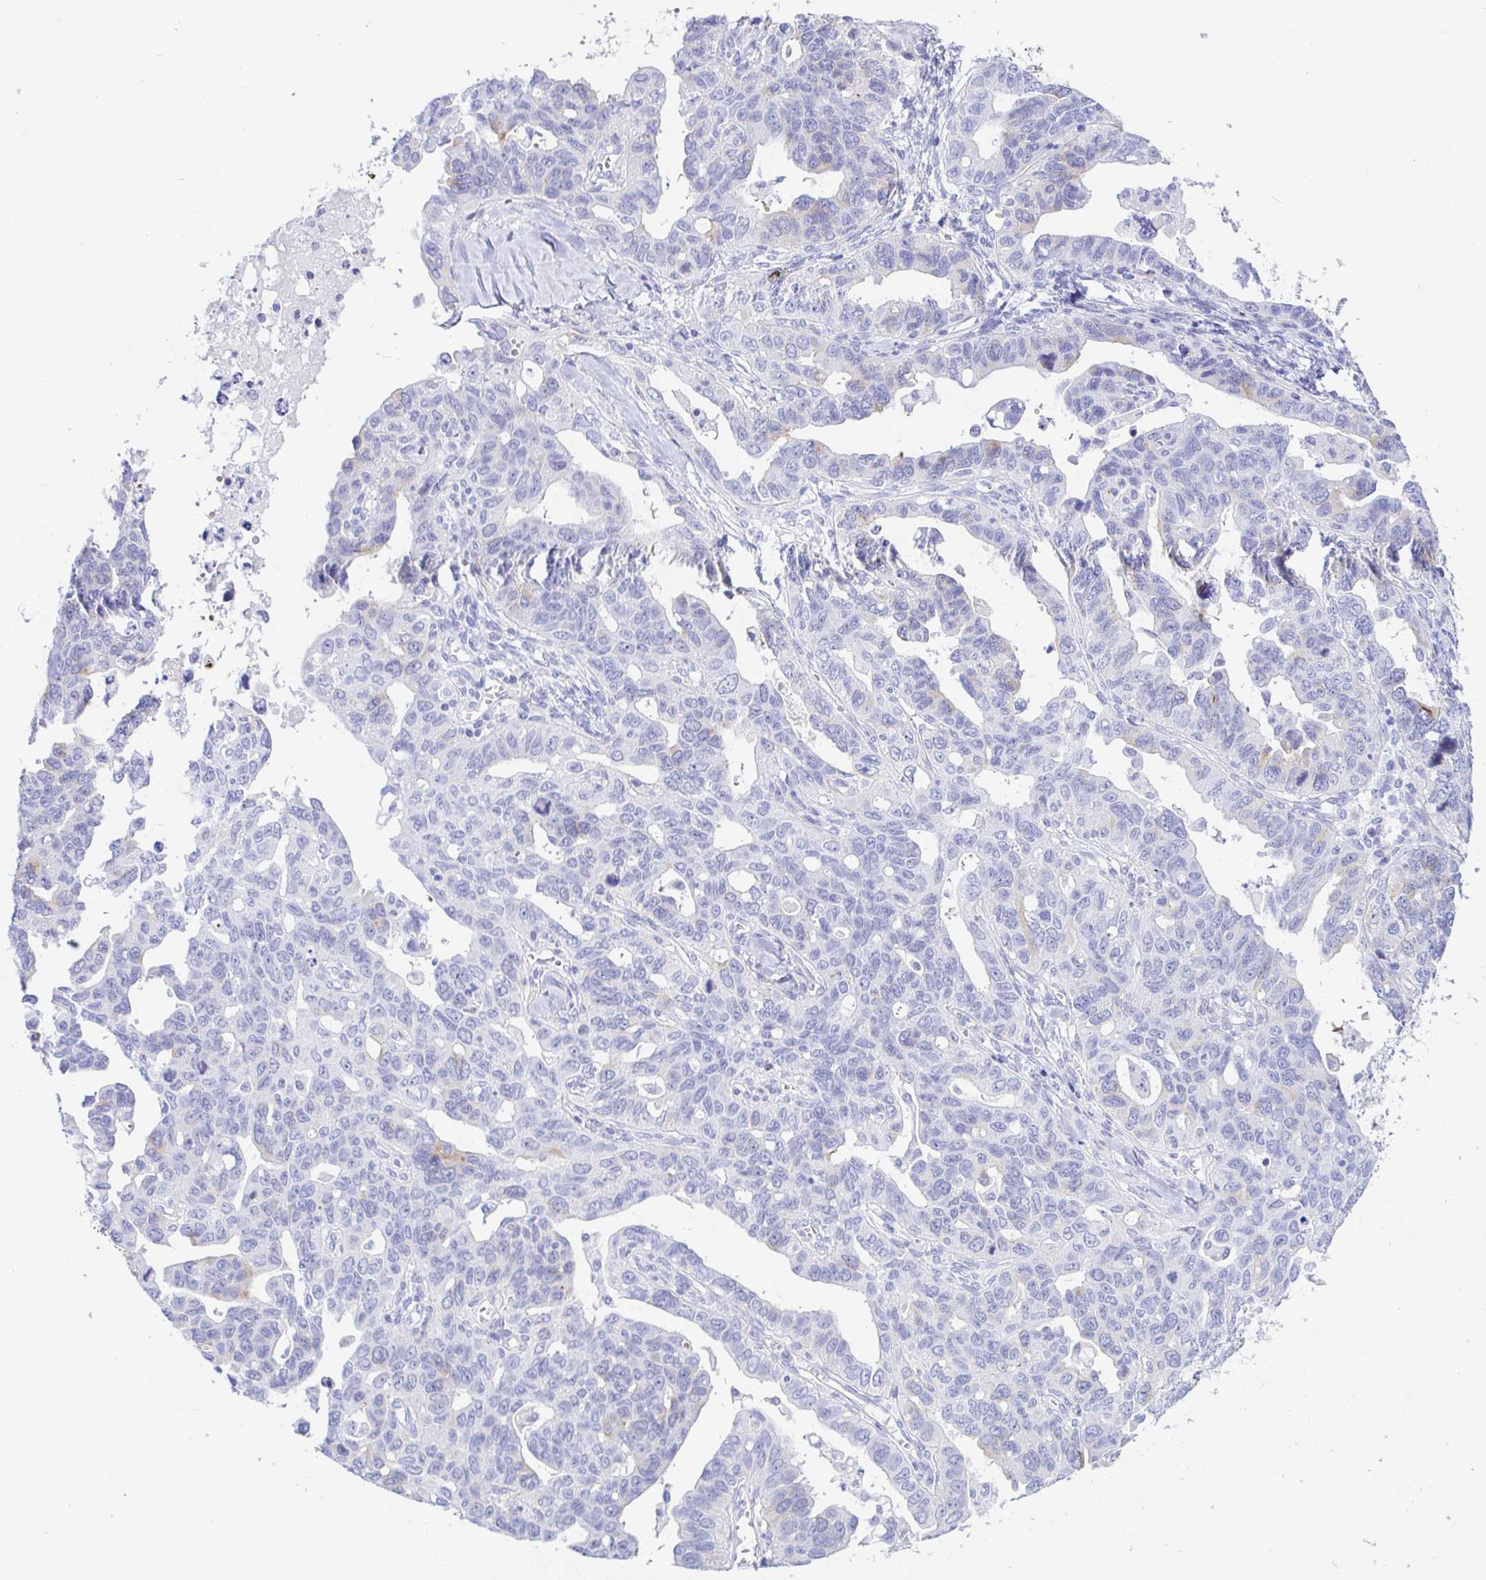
{"staining": {"intensity": "negative", "quantity": "none", "location": "none"}, "tissue": "ovarian cancer", "cell_type": "Tumor cells", "image_type": "cancer", "snomed": [{"axis": "morphology", "description": "Cystadenocarcinoma, serous, NOS"}, {"axis": "topography", "description": "Ovary"}], "caption": "DAB immunohistochemical staining of human ovarian cancer (serous cystadenocarcinoma) displays no significant expression in tumor cells.", "gene": "PINLYP", "patient": {"sex": "female", "age": 69}}